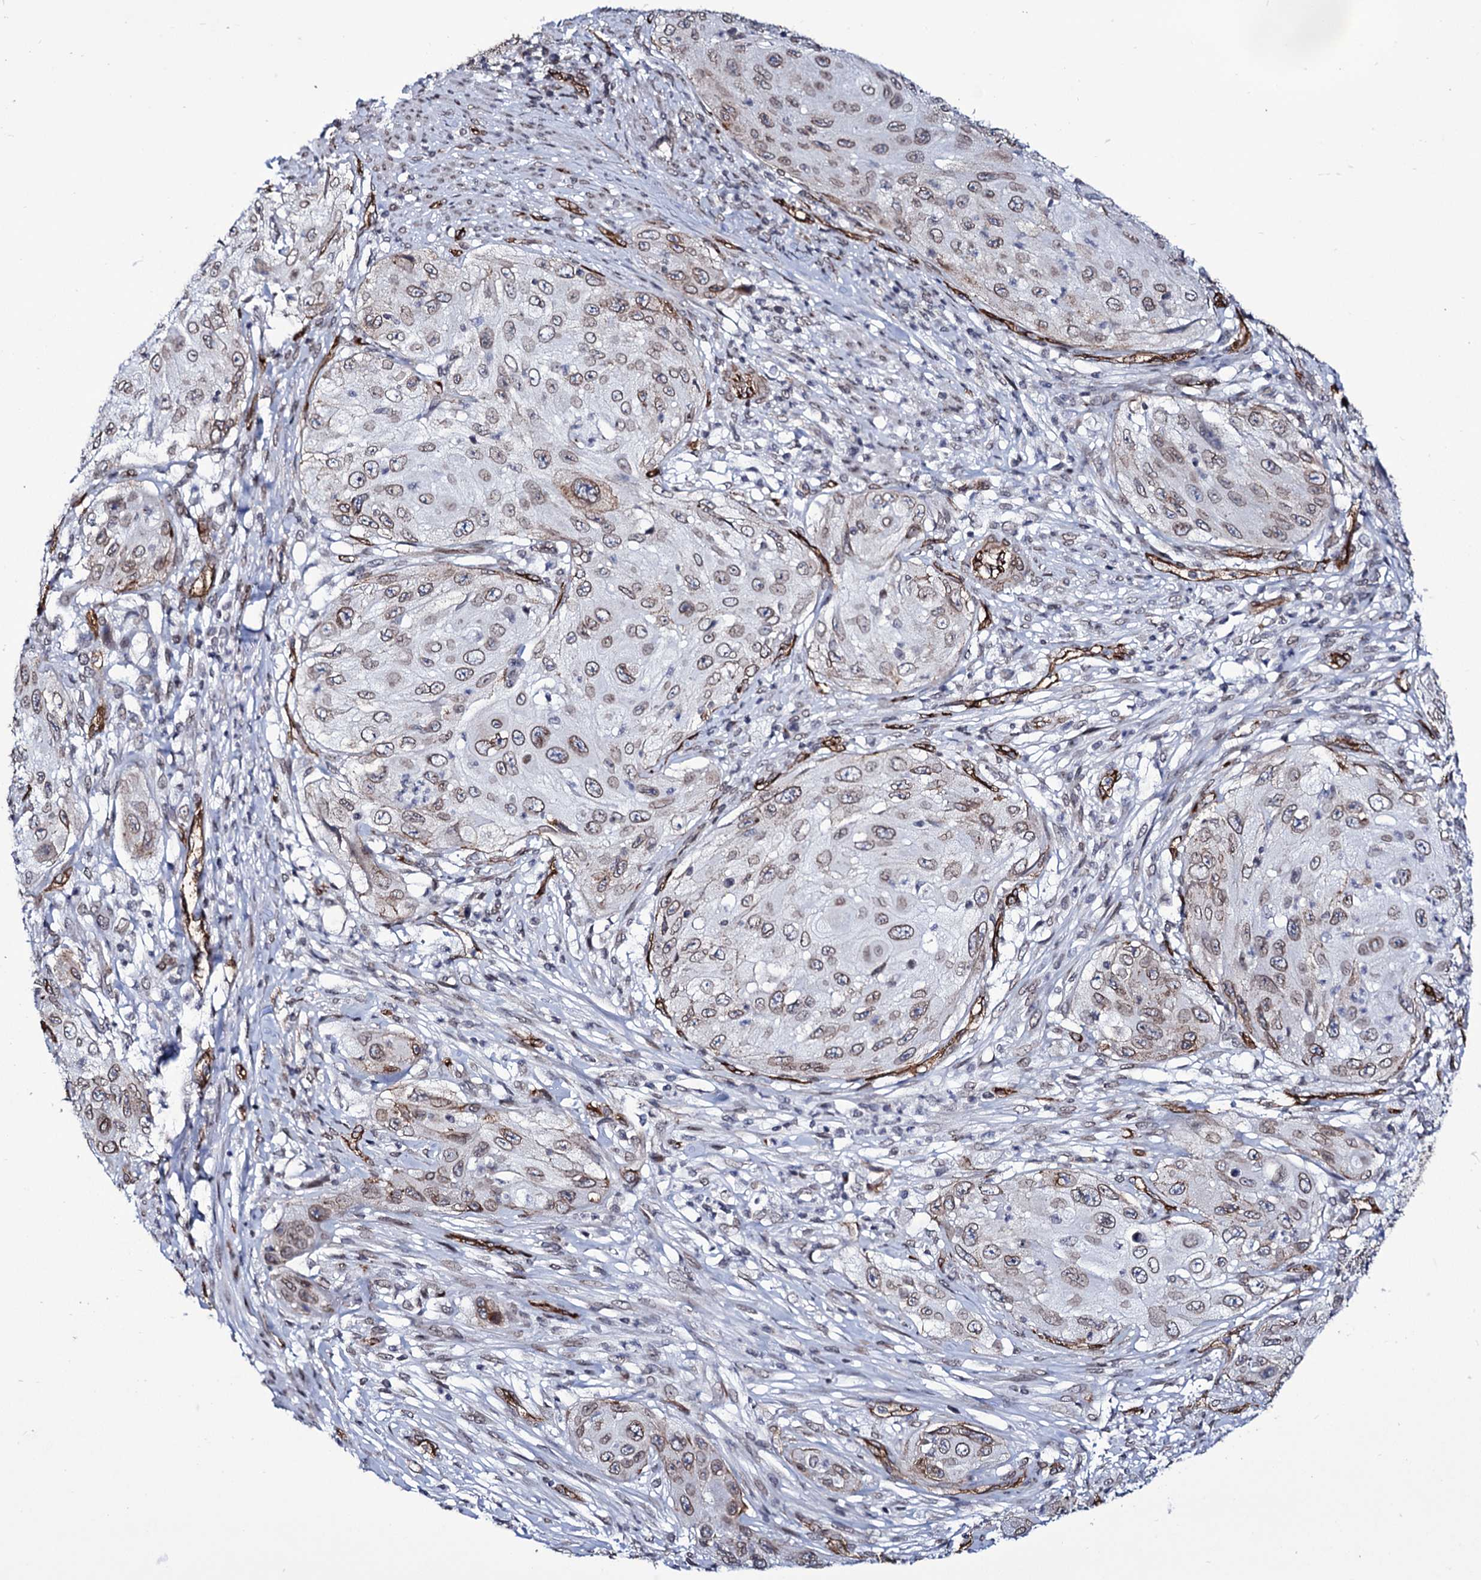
{"staining": {"intensity": "moderate", "quantity": "25%-75%", "location": "cytoplasmic/membranous,nuclear"}, "tissue": "cervical cancer", "cell_type": "Tumor cells", "image_type": "cancer", "snomed": [{"axis": "morphology", "description": "Squamous cell carcinoma, NOS"}, {"axis": "topography", "description": "Cervix"}], "caption": "Tumor cells display medium levels of moderate cytoplasmic/membranous and nuclear positivity in approximately 25%-75% of cells in squamous cell carcinoma (cervical).", "gene": "ZC3H12C", "patient": {"sex": "female", "age": 42}}